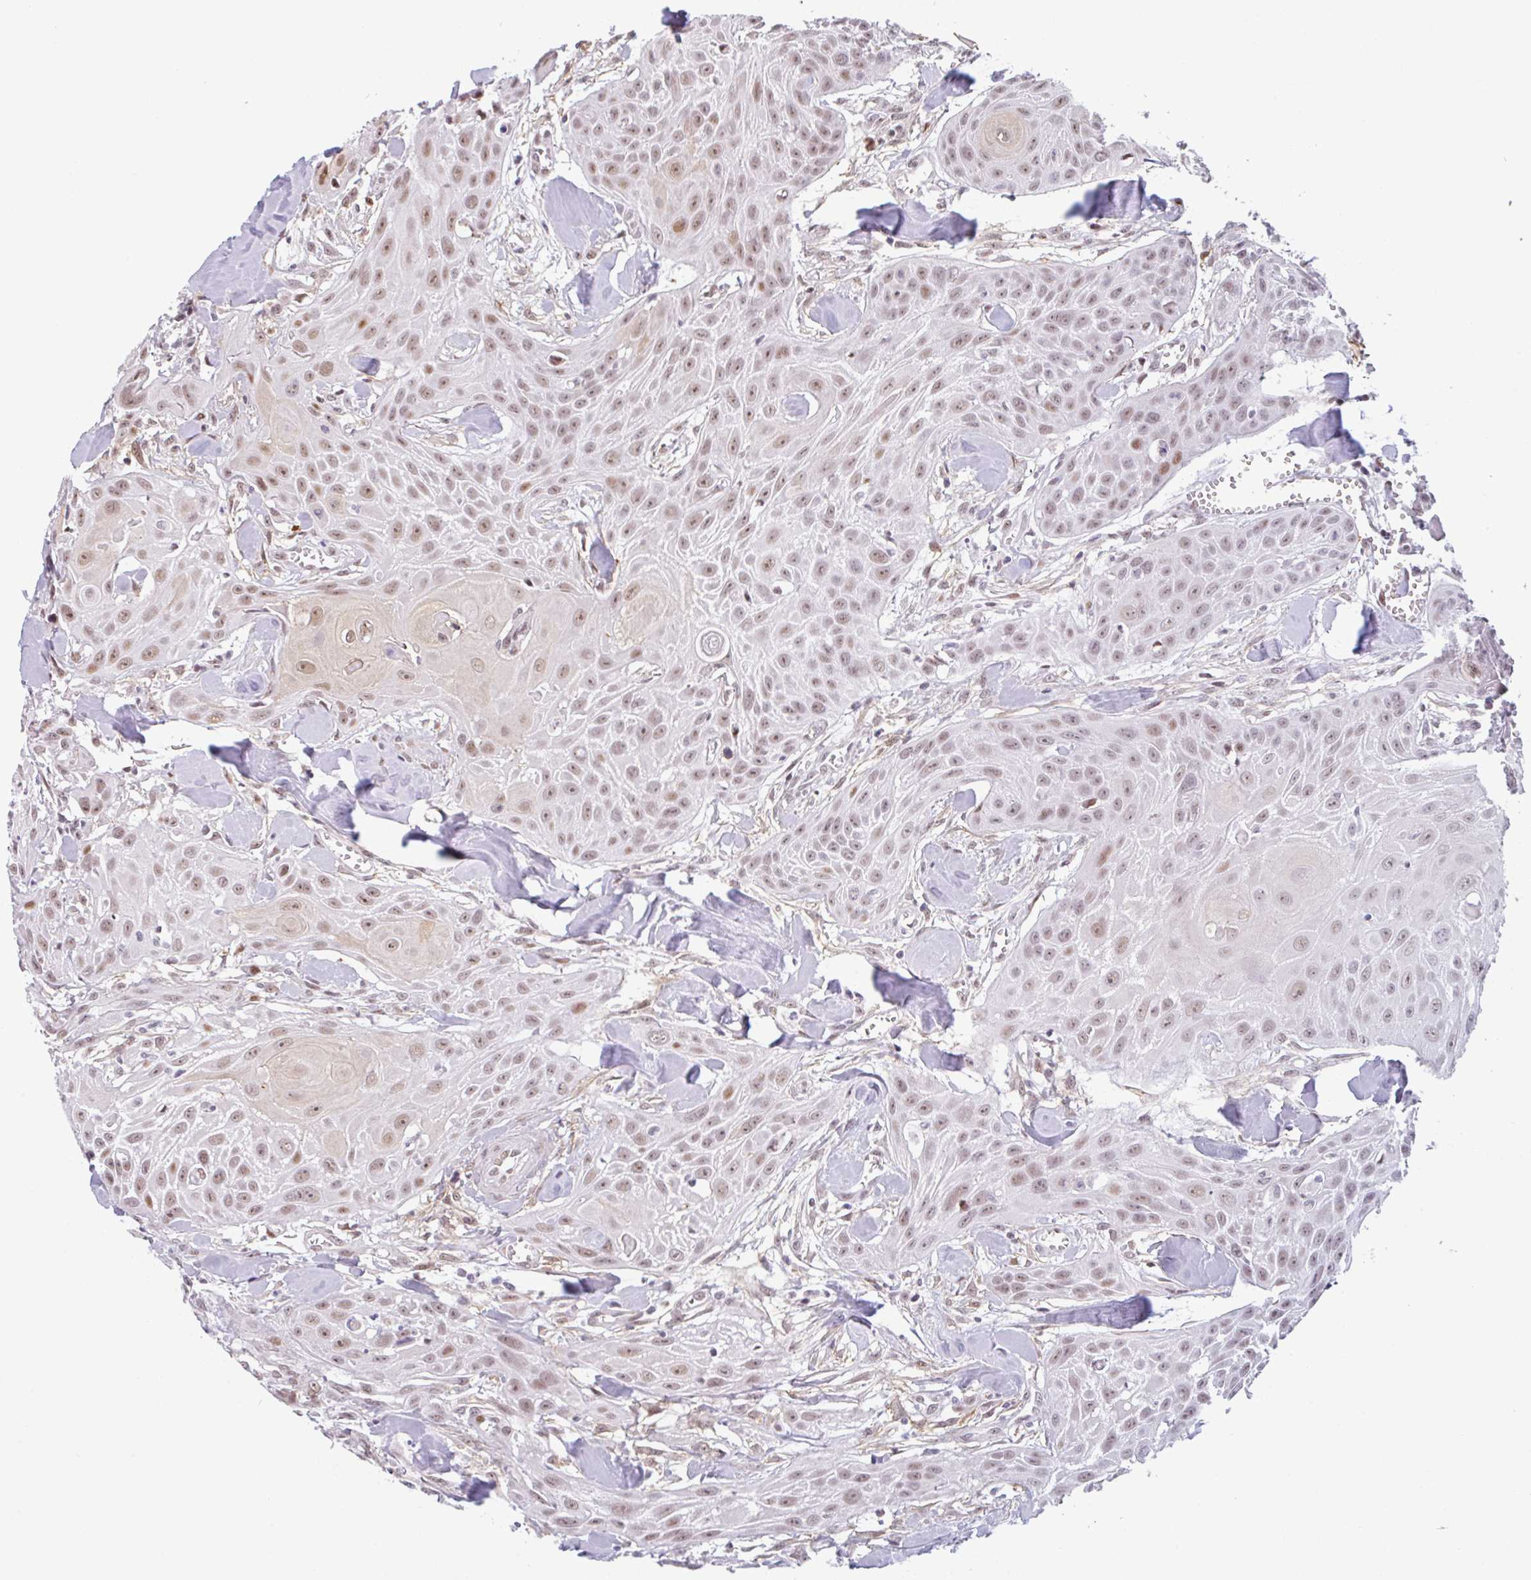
{"staining": {"intensity": "moderate", "quantity": ">75%", "location": "nuclear"}, "tissue": "head and neck cancer", "cell_type": "Tumor cells", "image_type": "cancer", "snomed": [{"axis": "morphology", "description": "Squamous cell carcinoma, NOS"}, {"axis": "topography", "description": "Lymph node"}, {"axis": "topography", "description": "Salivary gland"}, {"axis": "topography", "description": "Head-Neck"}], "caption": "High-power microscopy captured an immunohistochemistry photomicrograph of head and neck squamous cell carcinoma, revealing moderate nuclear staining in approximately >75% of tumor cells.", "gene": "TMEM119", "patient": {"sex": "female", "age": 74}}